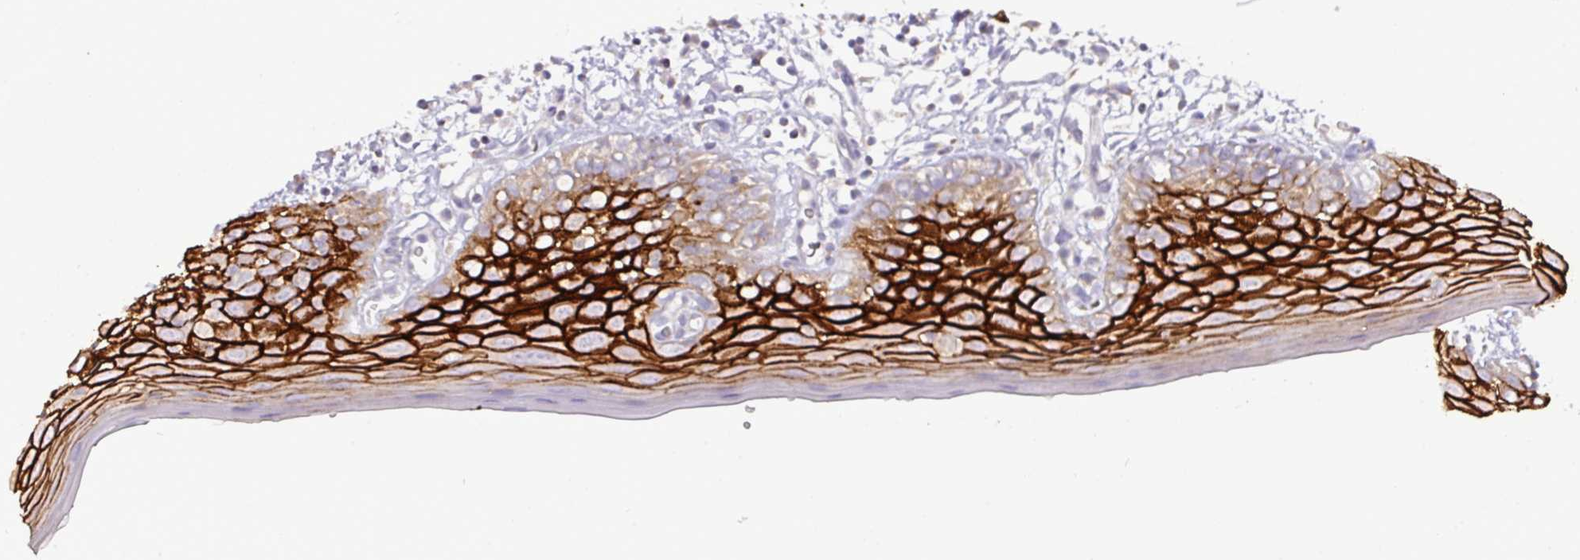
{"staining": {"intensity": "strong", "quantity": "25%-75%", "location": "cytoplasmic/membranous"}, "tissue": "oral mucosa", "cell_type": "Squamous epithelial cells", "image_type": "normal", "snomed": [{"axis": "morphology", "description": "Normal tissue, NOS"}, {"axis": "morphology", "description": "Squamous cell carcinoma, NOS"}, {"axis": "topography", "description": "Oral tissue"}, {"axis": "topography", "description": "Tounge, NOS"}, {"axis": "topography", "description": "Head-Neck"}], "caption": "Benign oral mucosa demonstrates strong cytoplasmic/membranous staining in about 25%-75% of squamous epithelial cells, visualized by immunohistochemistry. Nuclei are stained in blue.", "gene": "TRAPPC1", "patient": {"sex": "male", "age": 76}}